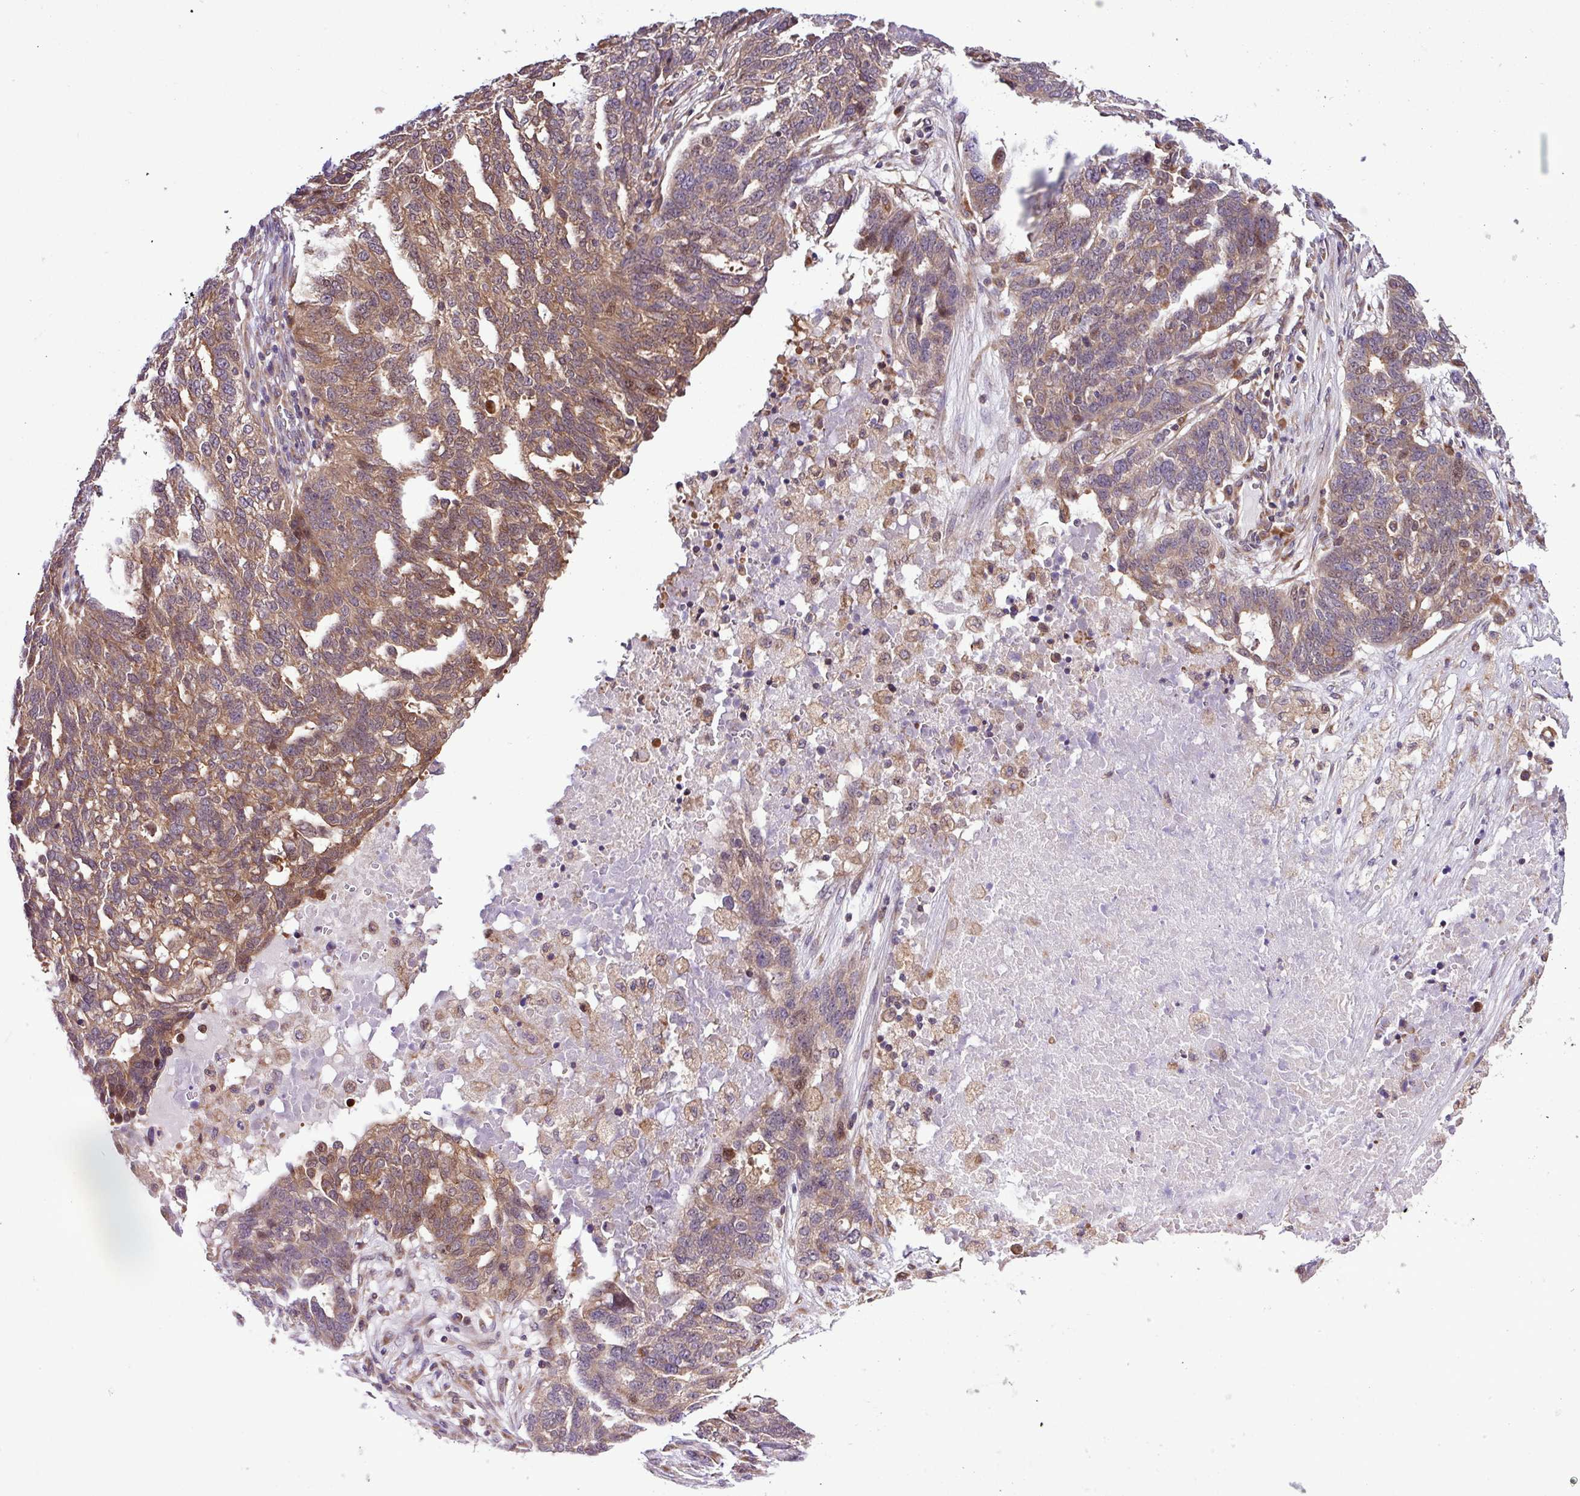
{"staining": {"intensity": "moderate", "quantity": ">75%", "location": "cytoplasmic/membranous"}, "tissue": "ovarian cancer", "cell_type": "Tumor cells", "image_type": "cancer", "snomed": [{"axis": "morphology", "description": "Cystadenocarcinoma, serous, NOS"}, {"axis": "topography", "description": "Ovary"}], "caption": "High-power microscopy captured an immunohistochemistry (IHC) histopathology image of serous cystadenocarcinoma (ovarian), revealing moderate cytoplasmic/membranous expression in approximately >75% of tumor cells.", "gene": "DLGAP4", "patient": {"sex": "female", "age": 59}}